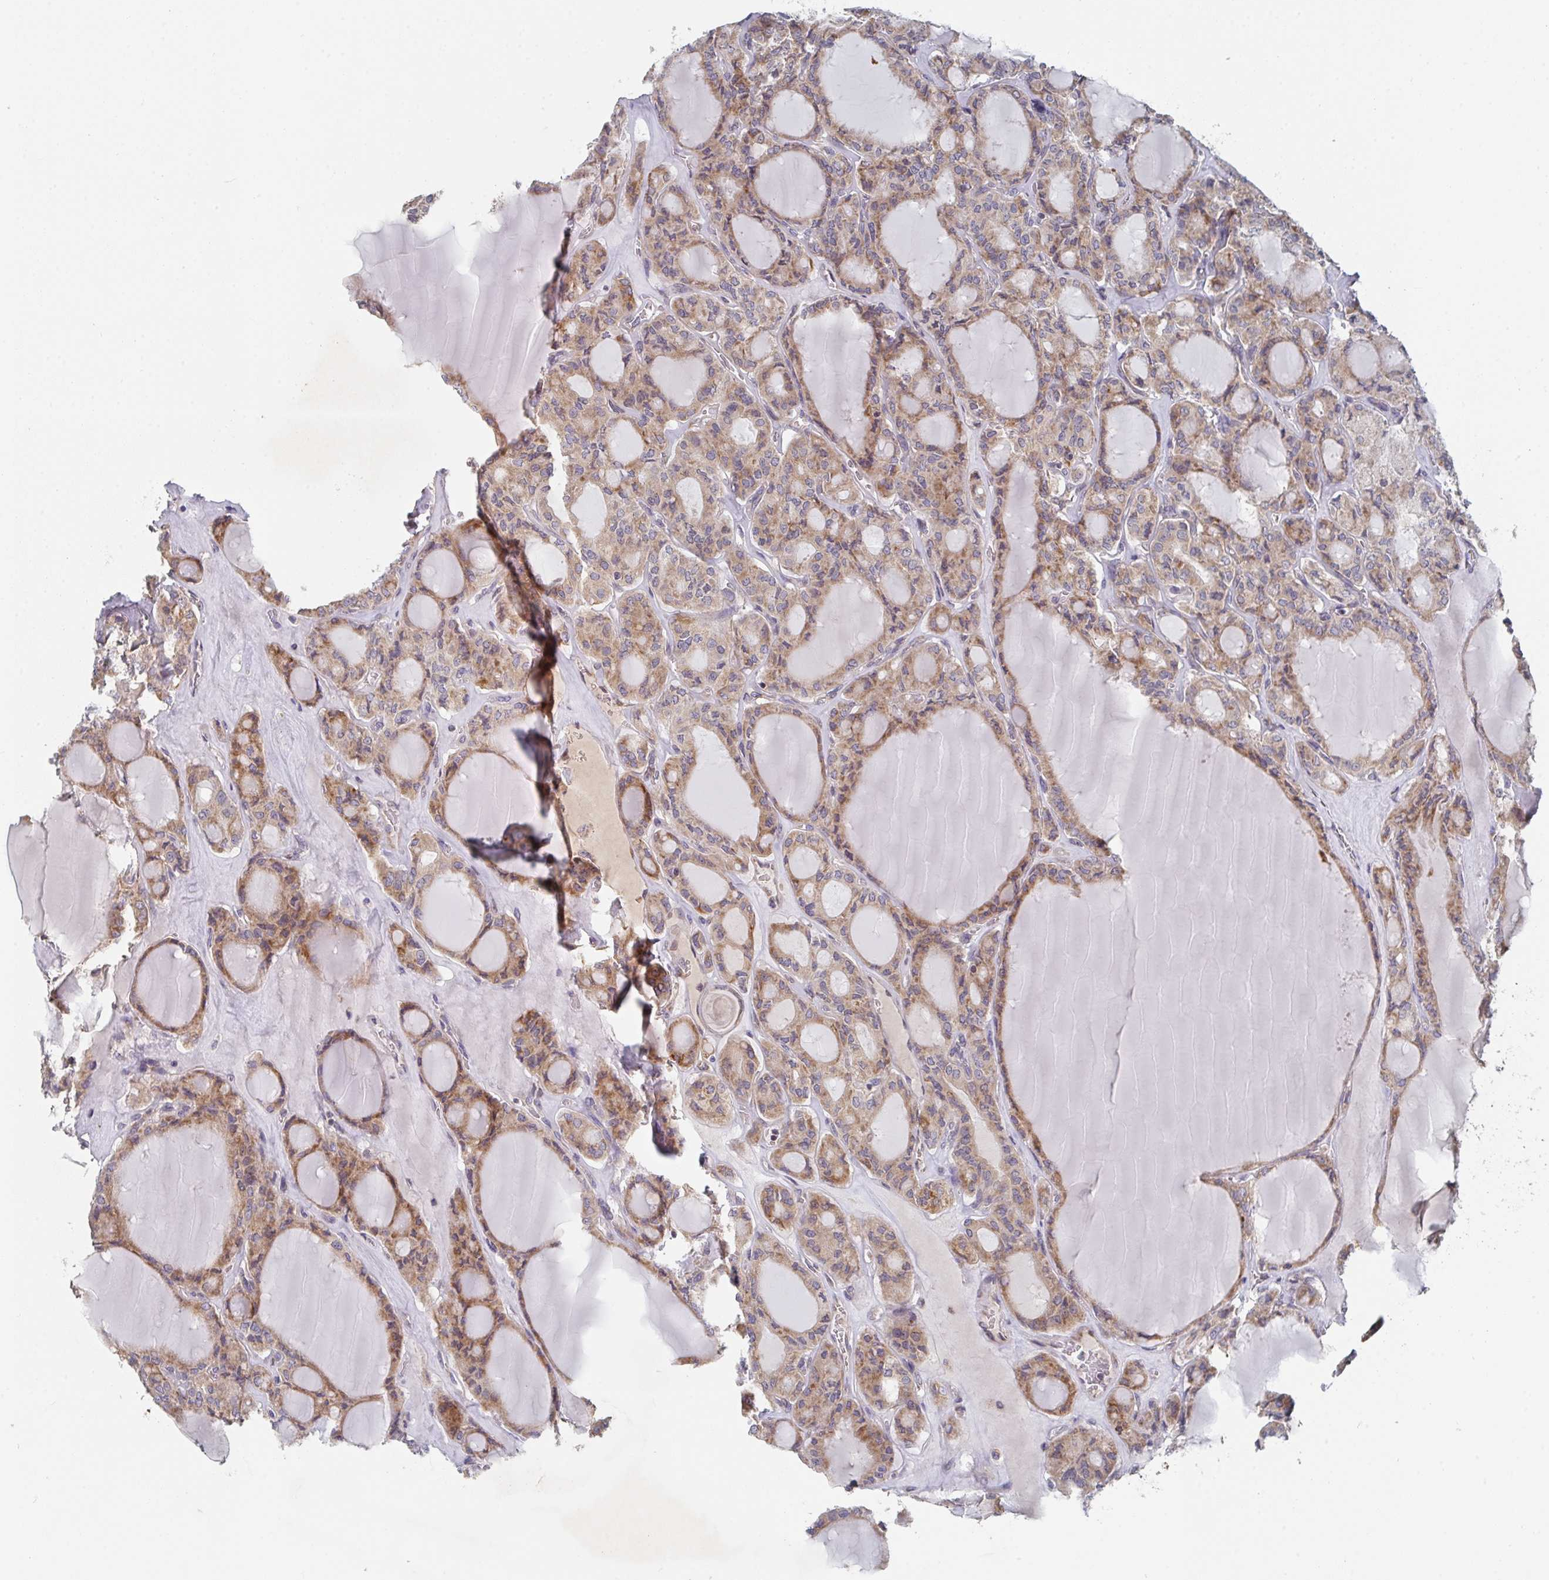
{"staining": {"intensity": "weak", "quantity": ">75%", "location": "cytoplasmic/membranous"}, "tissue": "thyroid cancer", "cell_type": "Tumor cells", "image_type": "cancer", "snomed": [{"axis": "morphology", "description": "Follicular adenoma carcinoma, NOS"}, {"axis": "topography", "description": "Thyroid gland"}], "caption": "Brown immunohistochemical staining in follicular adenoma carcinoma (thyroid) shows weak cytoplasmic/membranous staining in about >75% of tumor cells.", "gene": "ELOVL1", "patient": {"sex": "female", "age": 63}}